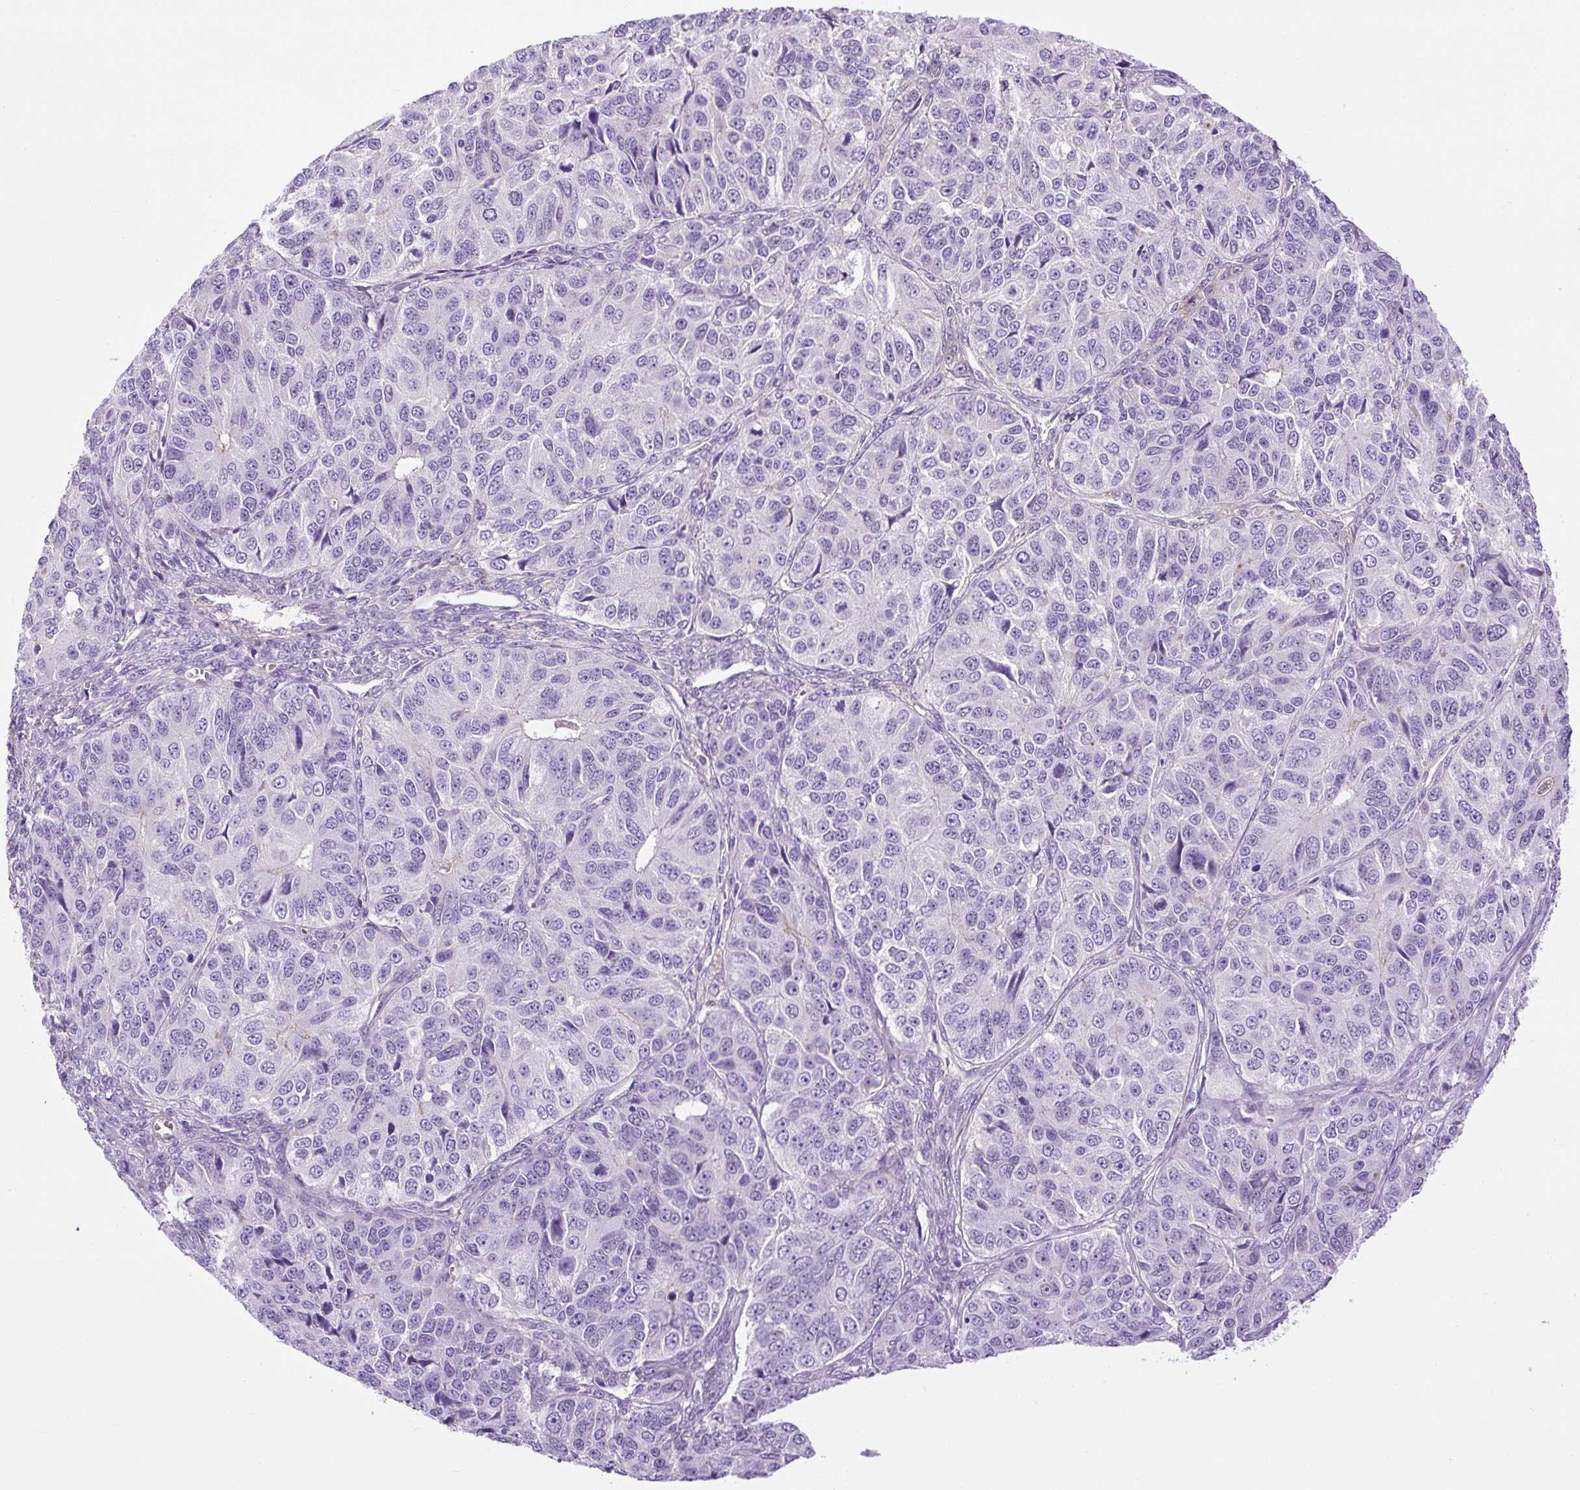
{"staining": {"intensity": "negative", "quantity": "none", "location": "none"}, "tissue": "ovarian cancer", "cell_type": "Tumor cells", "image_type": "cancer", "snomed": [{"axis": "morphology", "description": "Carcinoma, endometroid"}, {"axis": "topography", "description": "Ovary"}], "caption": "Immunohistochemistry (IHC) of human ovarian endometroid carcinoma demonstrates no expression in tumor cells.", "gene": "VWA7", "patient": {"sex": "female", "age": 51}}